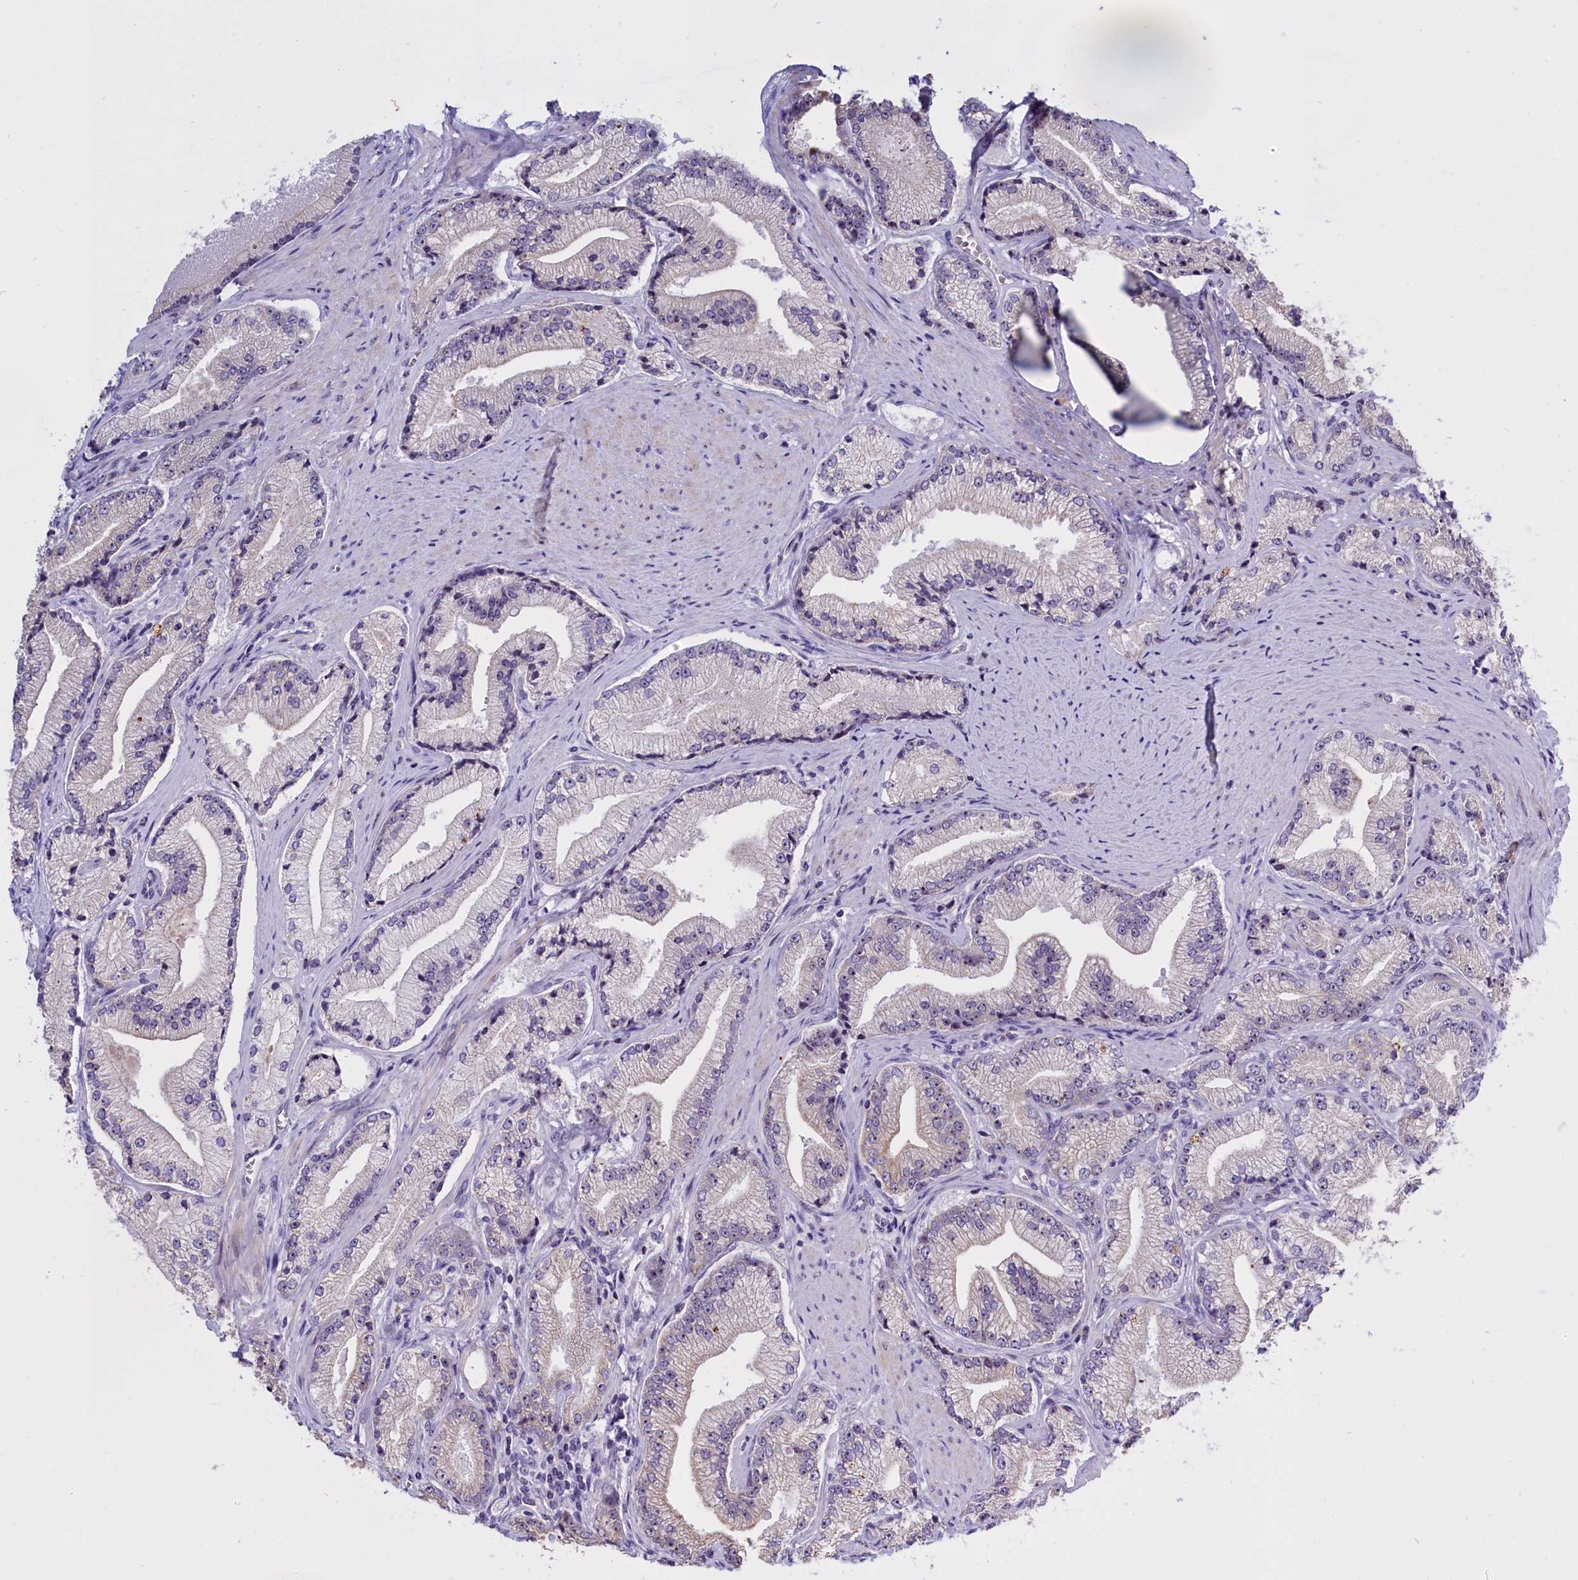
{"staining": {"intensity": "negative", "quantity": "none", "location": "none"}, "tissue": "prostate cancer", "cell_type": "Tumor cells", "image_type": "cancer", "snomed": [{"axis": "morphology", "description": "Adenocarcinoma, High grade"}, {"axis": "topography", "description": "Prostate"}], "caption": "Immunohistochemistry of prostate high-grade adenocarcinoma reveals no staining in tumor cells.", "gene": "TBL3", "patient": {"sex": "male", "age": 67}}